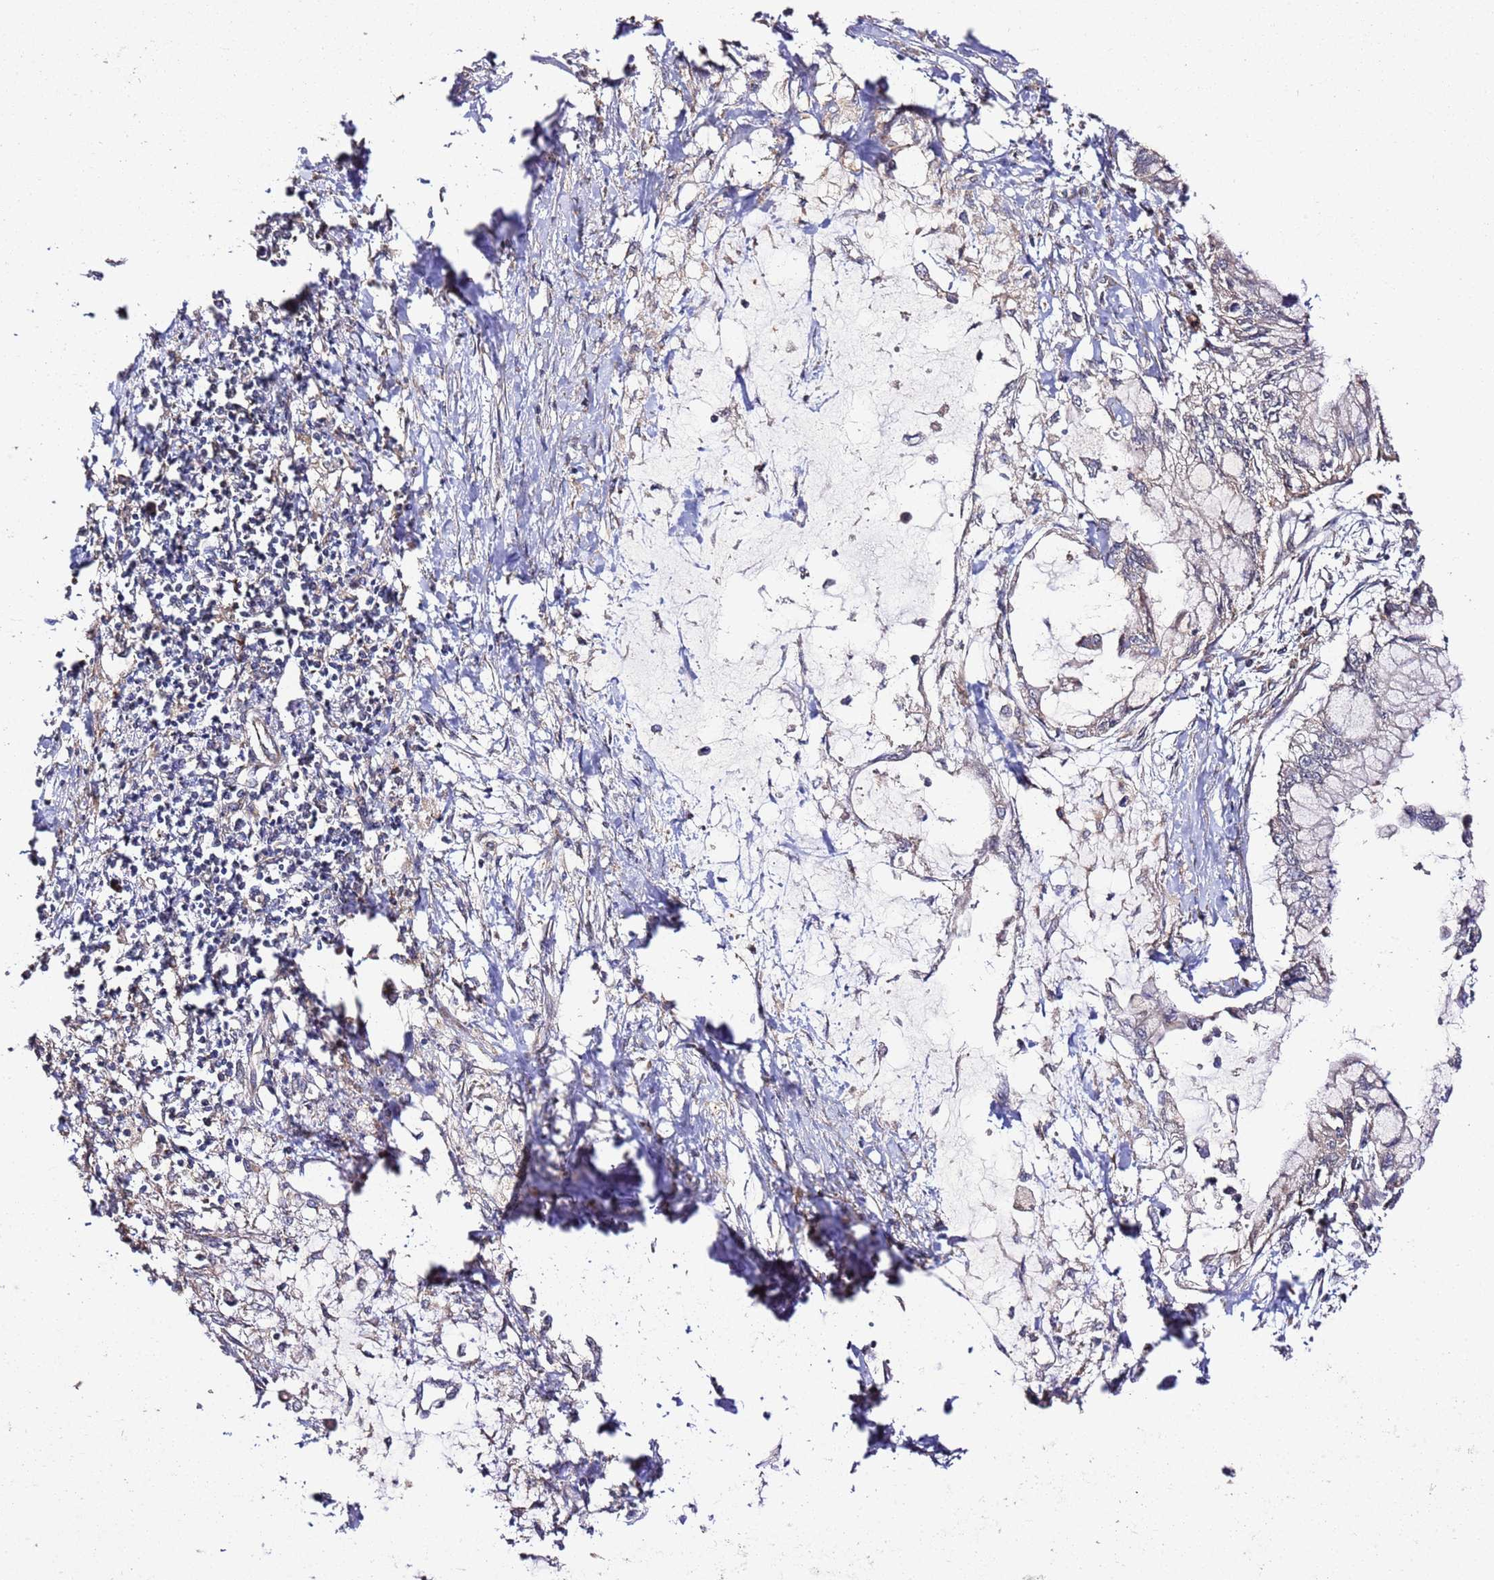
{"staining": {"intensity": "negative", "quantity": "none", "location": "none"}, "tissue": "pancreatic cancer", "cell_type": "Tumor cells", "image_type": "cancer", "snomed": [{"axis": "morphology", "description": "Adenocarcinoma, NOS"}, {"axis": "topography", "description": "Pancreas"}], "caption": "This is an immunohistochemistry photomicrograph of human pancreatic adenocarcinoma. There is no expression in tumor cells.", "gene": "TM2D2", "patient": {"sex": "male", "age": 48}}